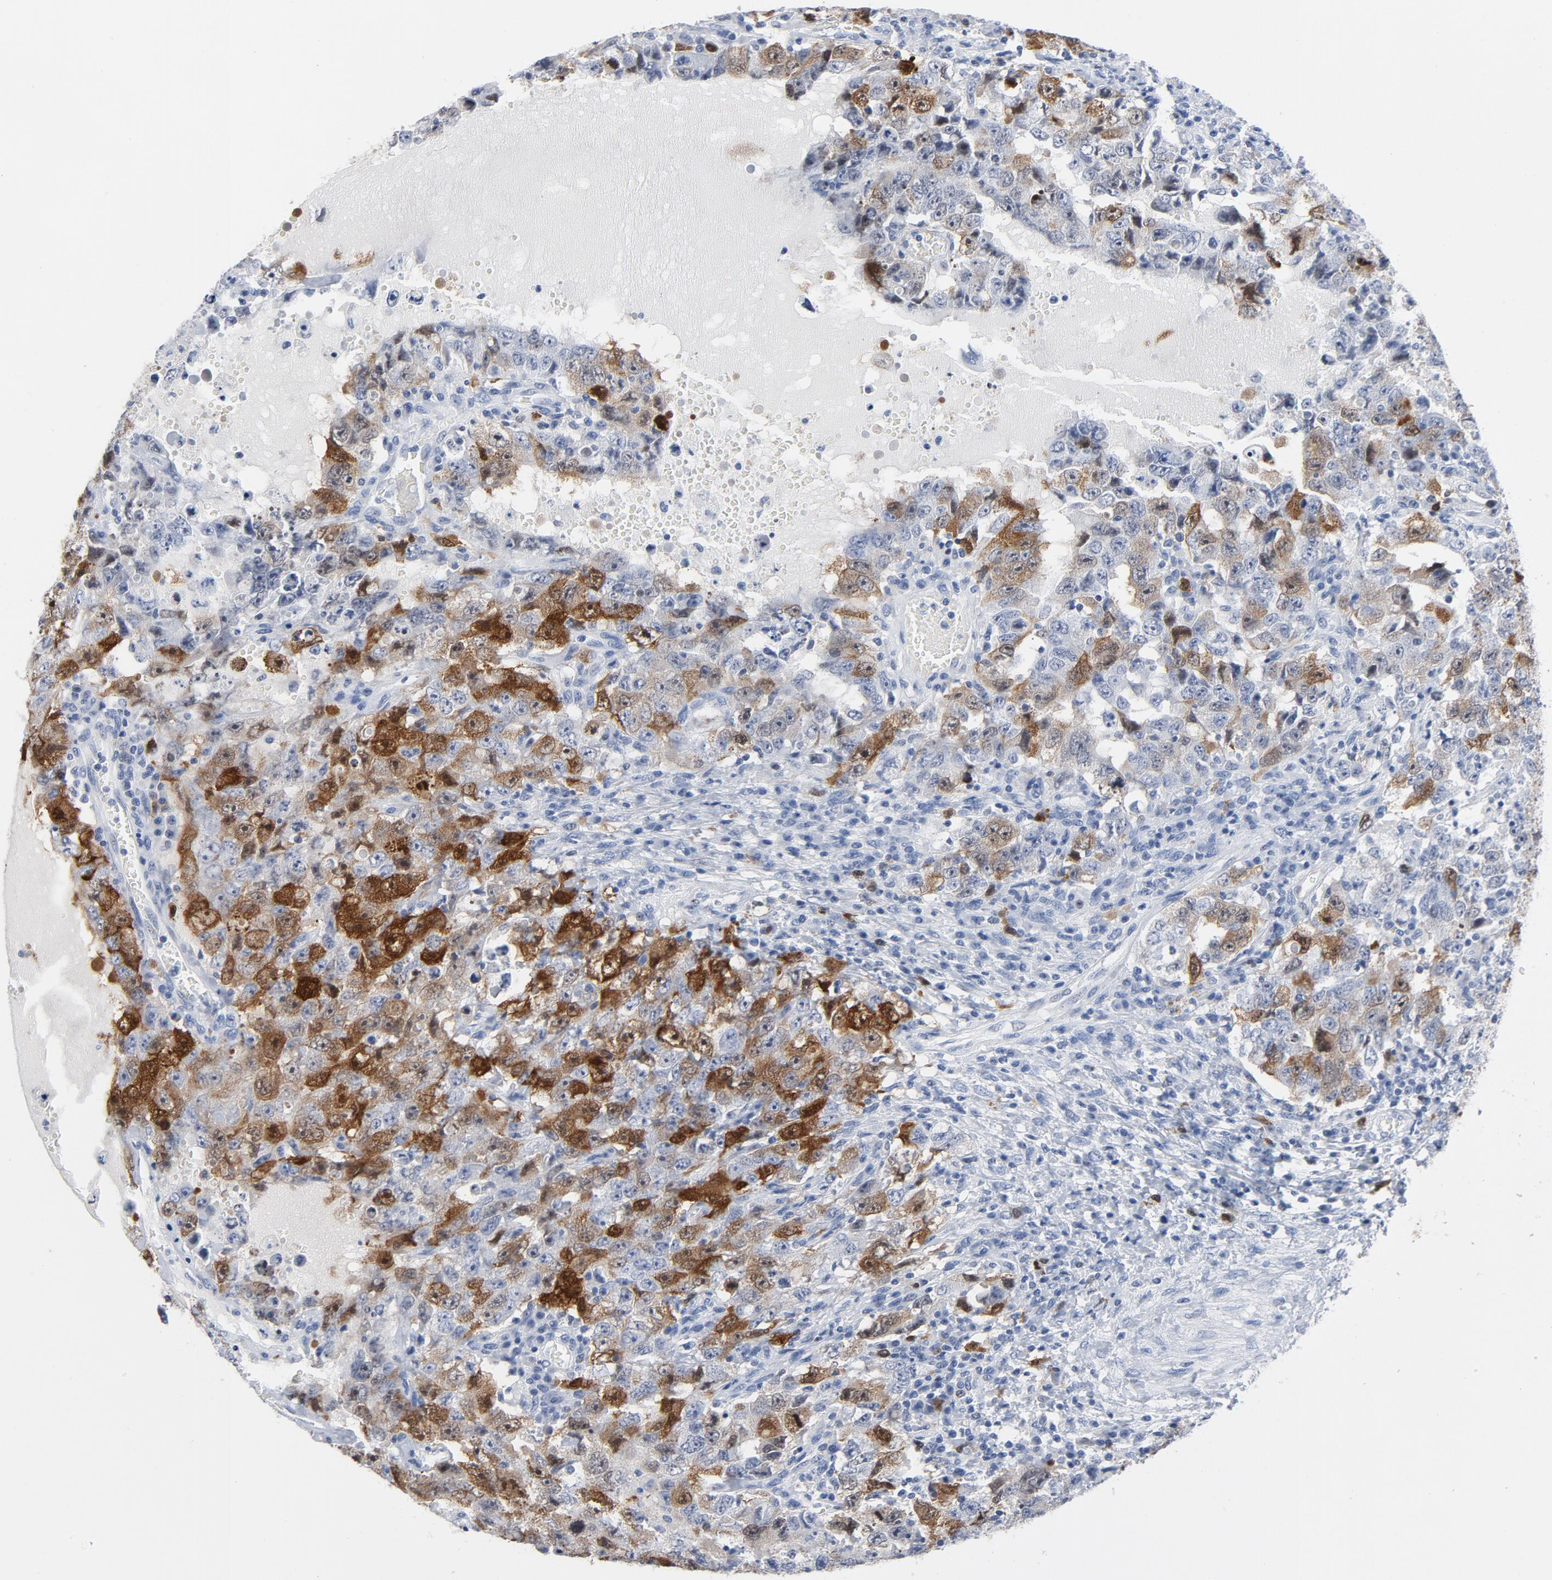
{"staining": {"intensity": "moderate", "quantity": "25%-75%", "location": "nuclear"}, "tissue": "testis cancer", "cell_type": "Tumor cells", "image_type": "cancer", "snomed": [{"axis": "morphology", "description": "Carcinoma, Embryonal, NOS"}, {"axis": "topography", "description": "Testis"}], "caption": "Embryonal carcinoma (testis) stained with a brown dye reveals moderate nuclear positive staining in about 25%-75% of tumor cells.", "gene": "CDC20", "patient": {"sex": "male", "age": 26}}